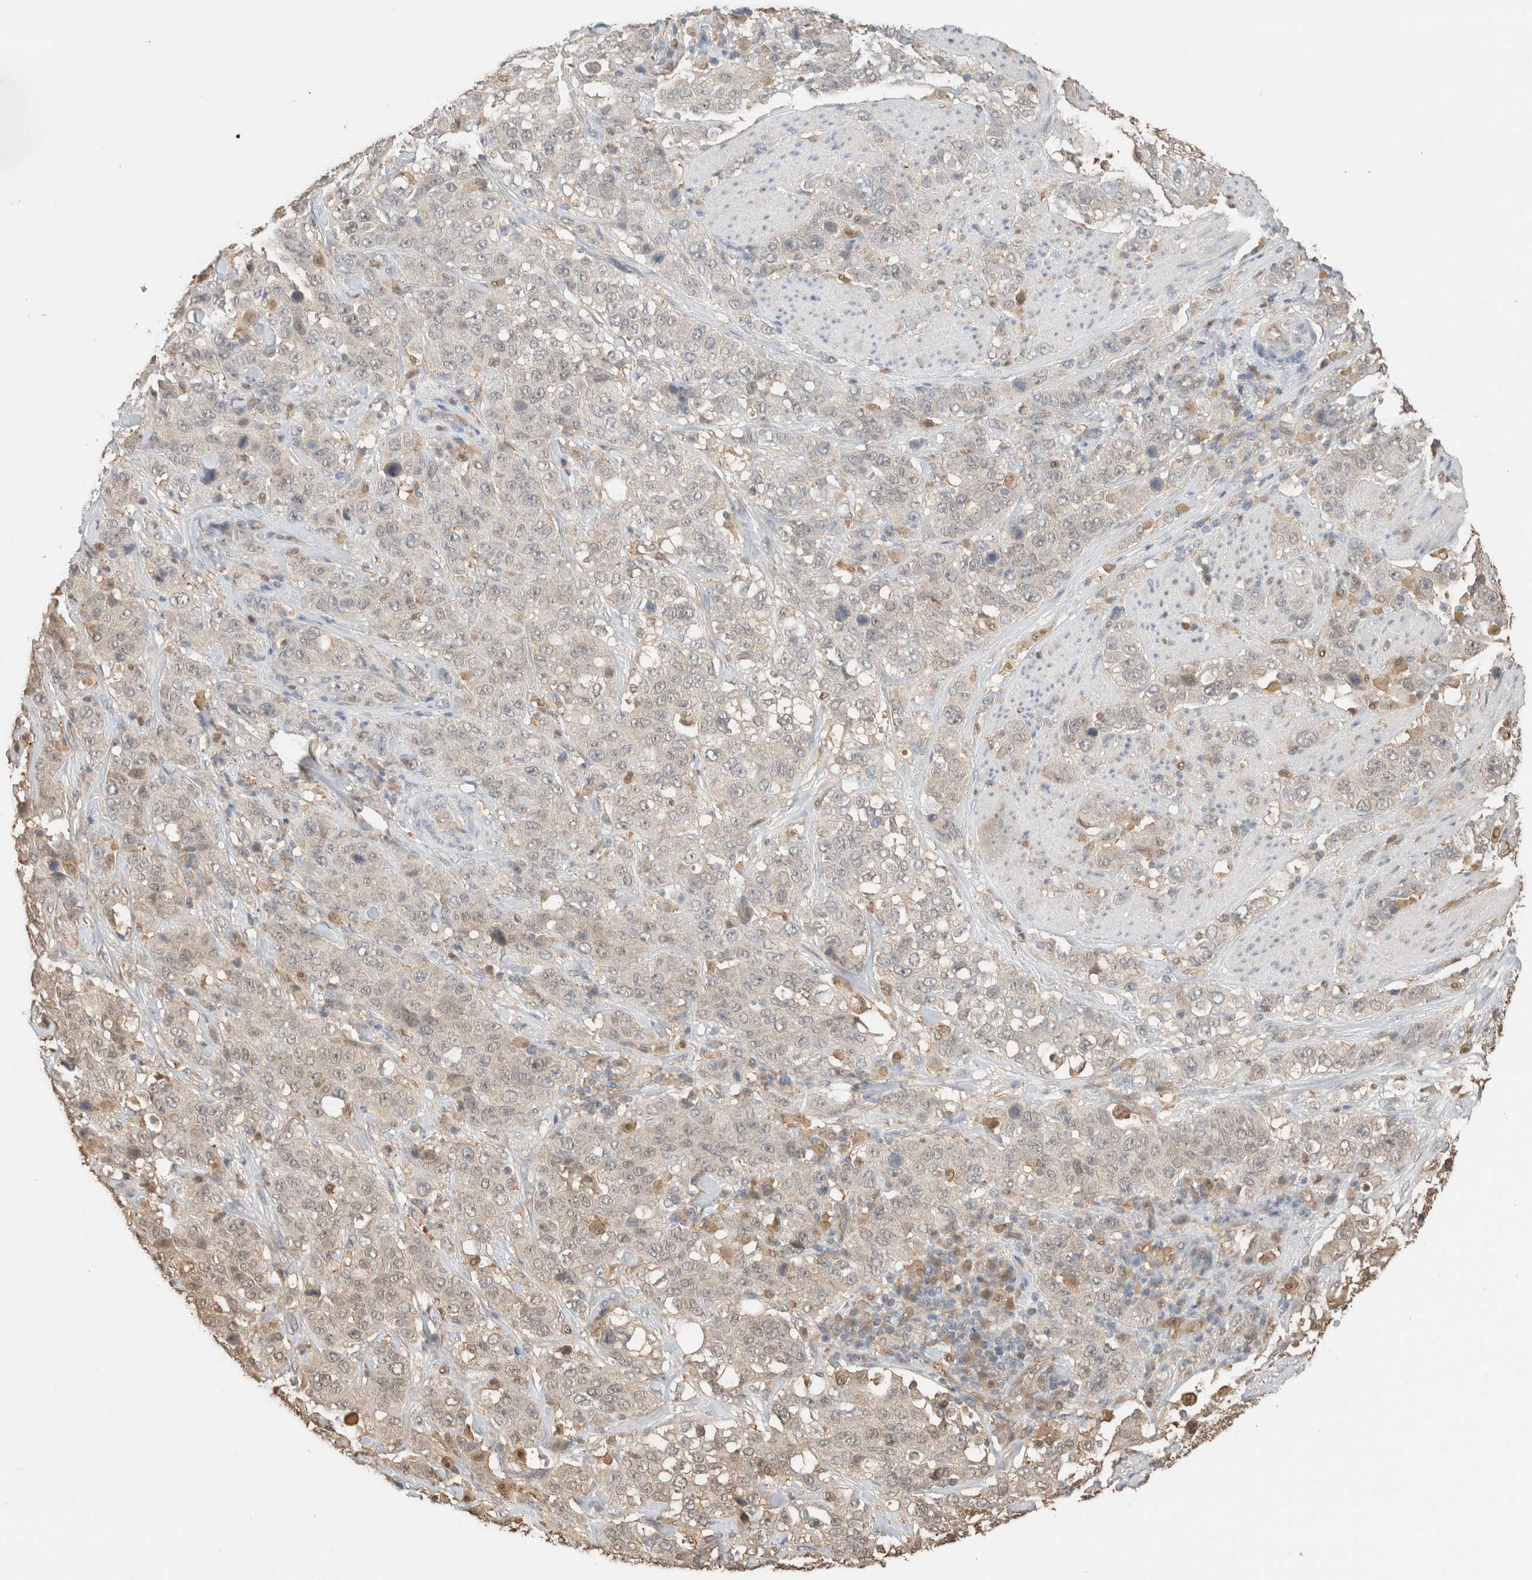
{"staining": {"intensity": "negative", "quantity": "none", "location": "none"}, "tissue": "stomach cancer", "cell_type": "Tumor cells", "image_type": "cancer", "snomed": [{"axis": "morphology", "description": "Adenocarcinoma, NOS"}, {"axis": "topography", "description": "Stomach"}], "caption": "Tumor cells show no significant protein expression in stomach cancer.", "gene": "YWHAH", "patient": {"sex": "male", "age": 48}}